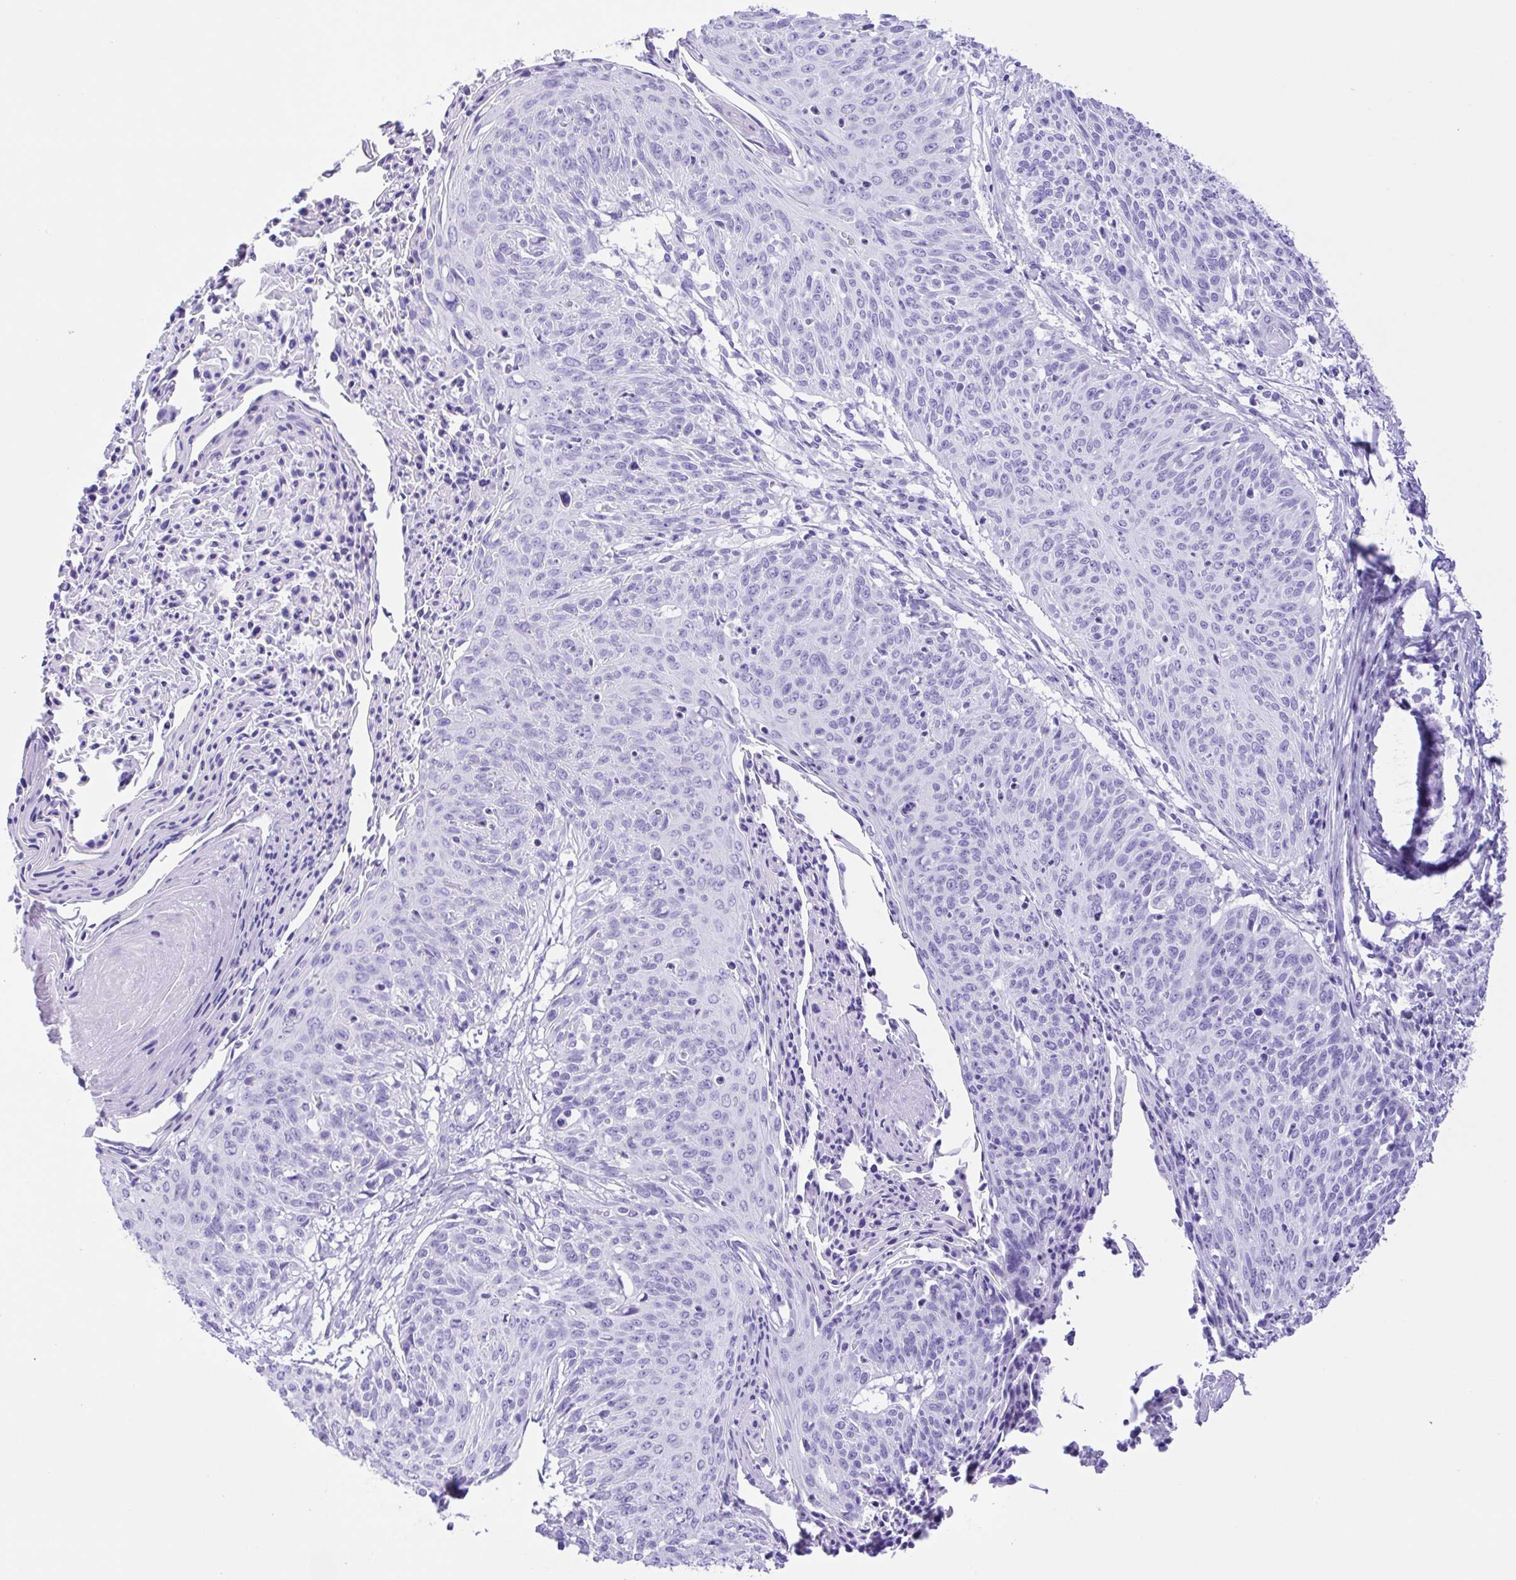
{"staining": {"intensity": "negative", "quantity": "none", "location": "none"}, "tissue": "cervical cancer", "cell_type": "Tumor cells", "image_type": "cancer", "snomed": [{"axis": "morphology", "description": "Squamous cell carcinoma, NOS"}, {"axis": "topography", "description": "Cervix"}], "caption": "A high-resolution micrograph shows immunohistochemistry staining of cervical squamous cell carcinoma, which exhibits no significant staining in tumor cells. (IHC, brightfield microscopy, high magnification).", "gene": "ERP27", "patient": {"sex": "female", "age": 45}}